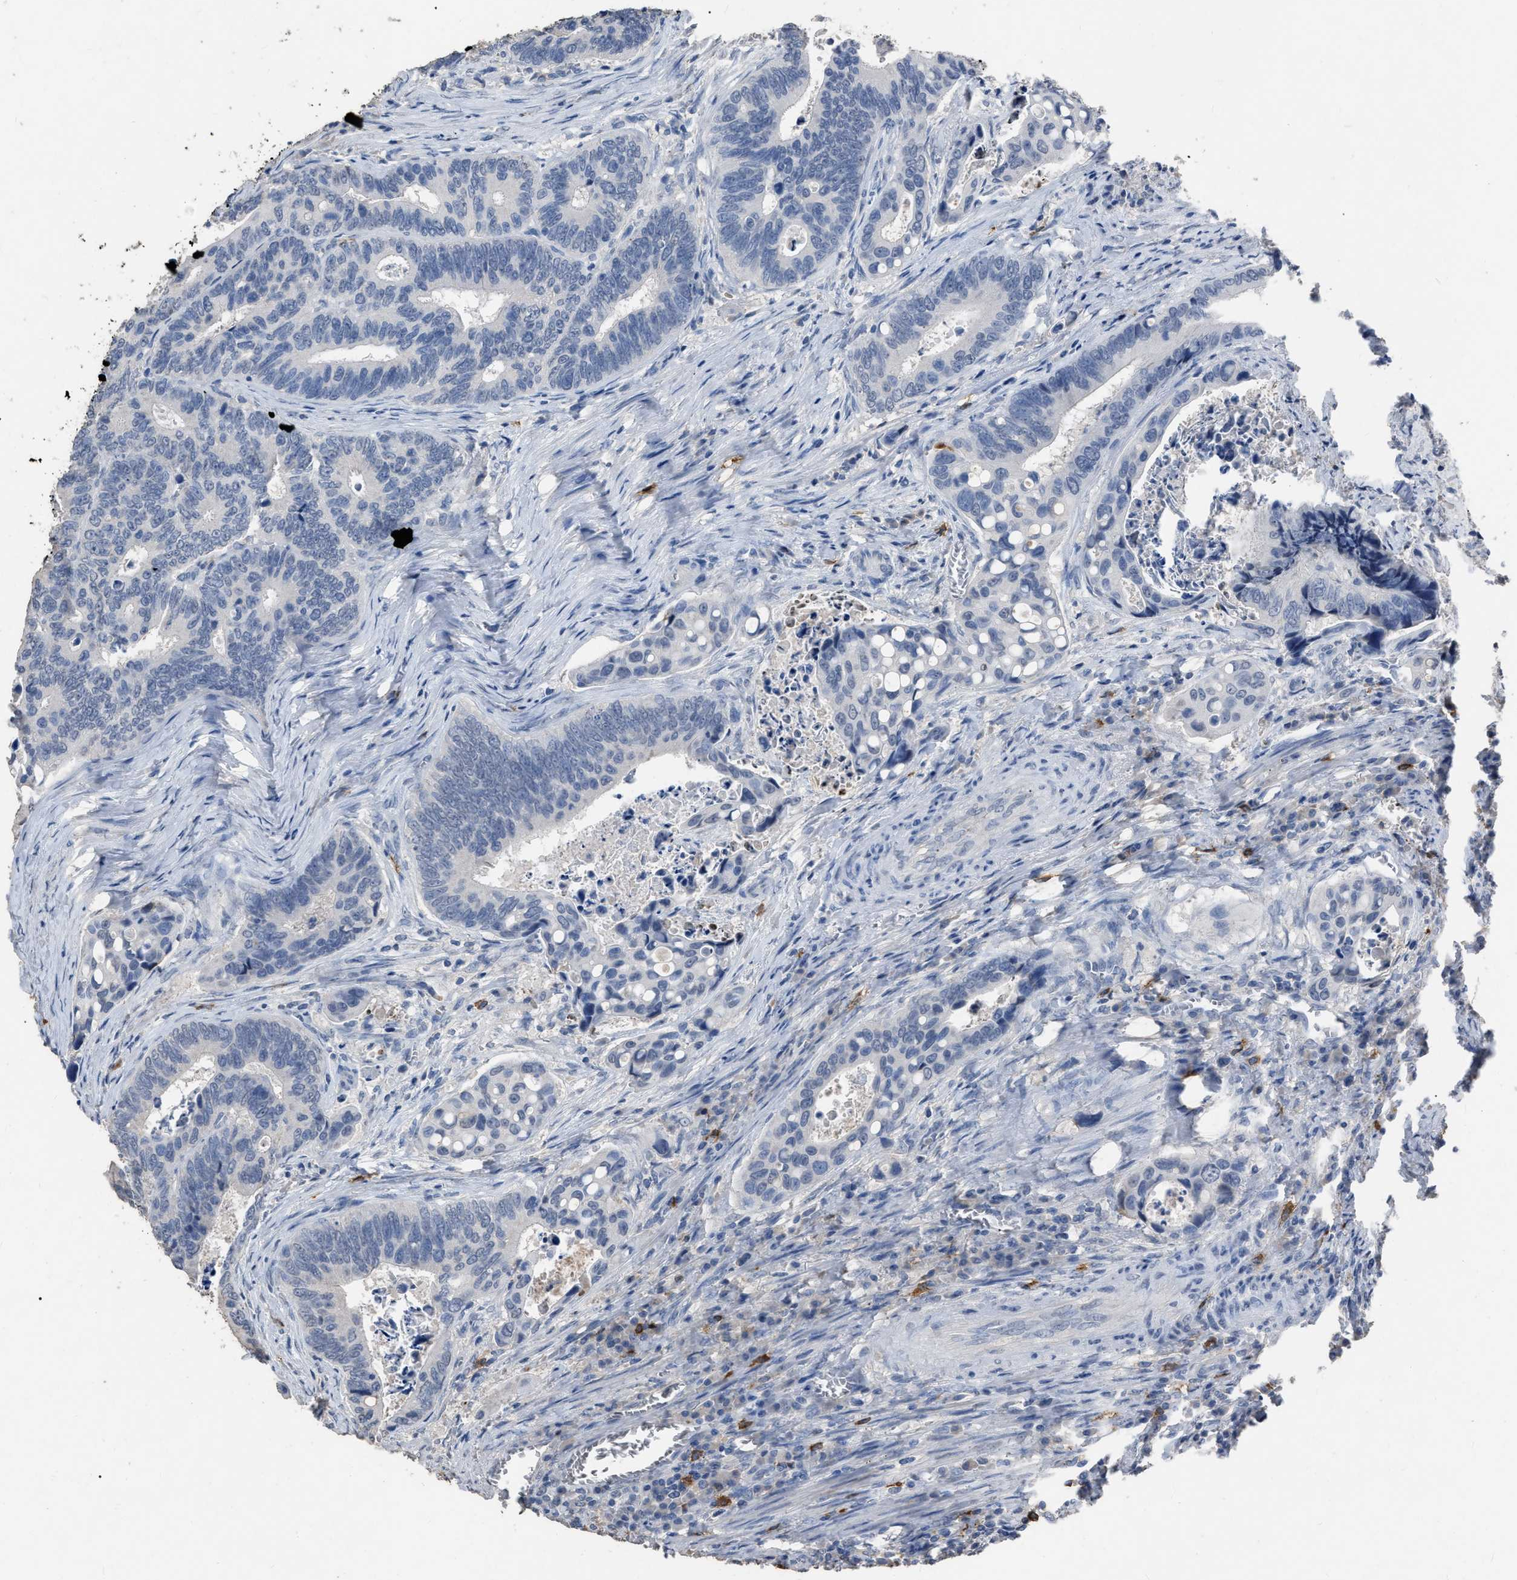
{"staining": {"intensity": "negative", "quantity": "none", "location": "none"}, "tissue": "colorectal cancer", "cell_type": "Tumor cells", "image_type": "cancer", "snomed": [{"axis": "morphology", "description": "Inflammation, NOS"}, {"axis": "morphology", "description": "Adenocarcinoma, NOS"}, {"axis": "topography", "description": "Colon"}], "caption": "Tumor cells show no significant protein staining in adenocarcinoma (colorectal).", "gene": "HABP2", "patient": {"sex": "male", "age": 72}}